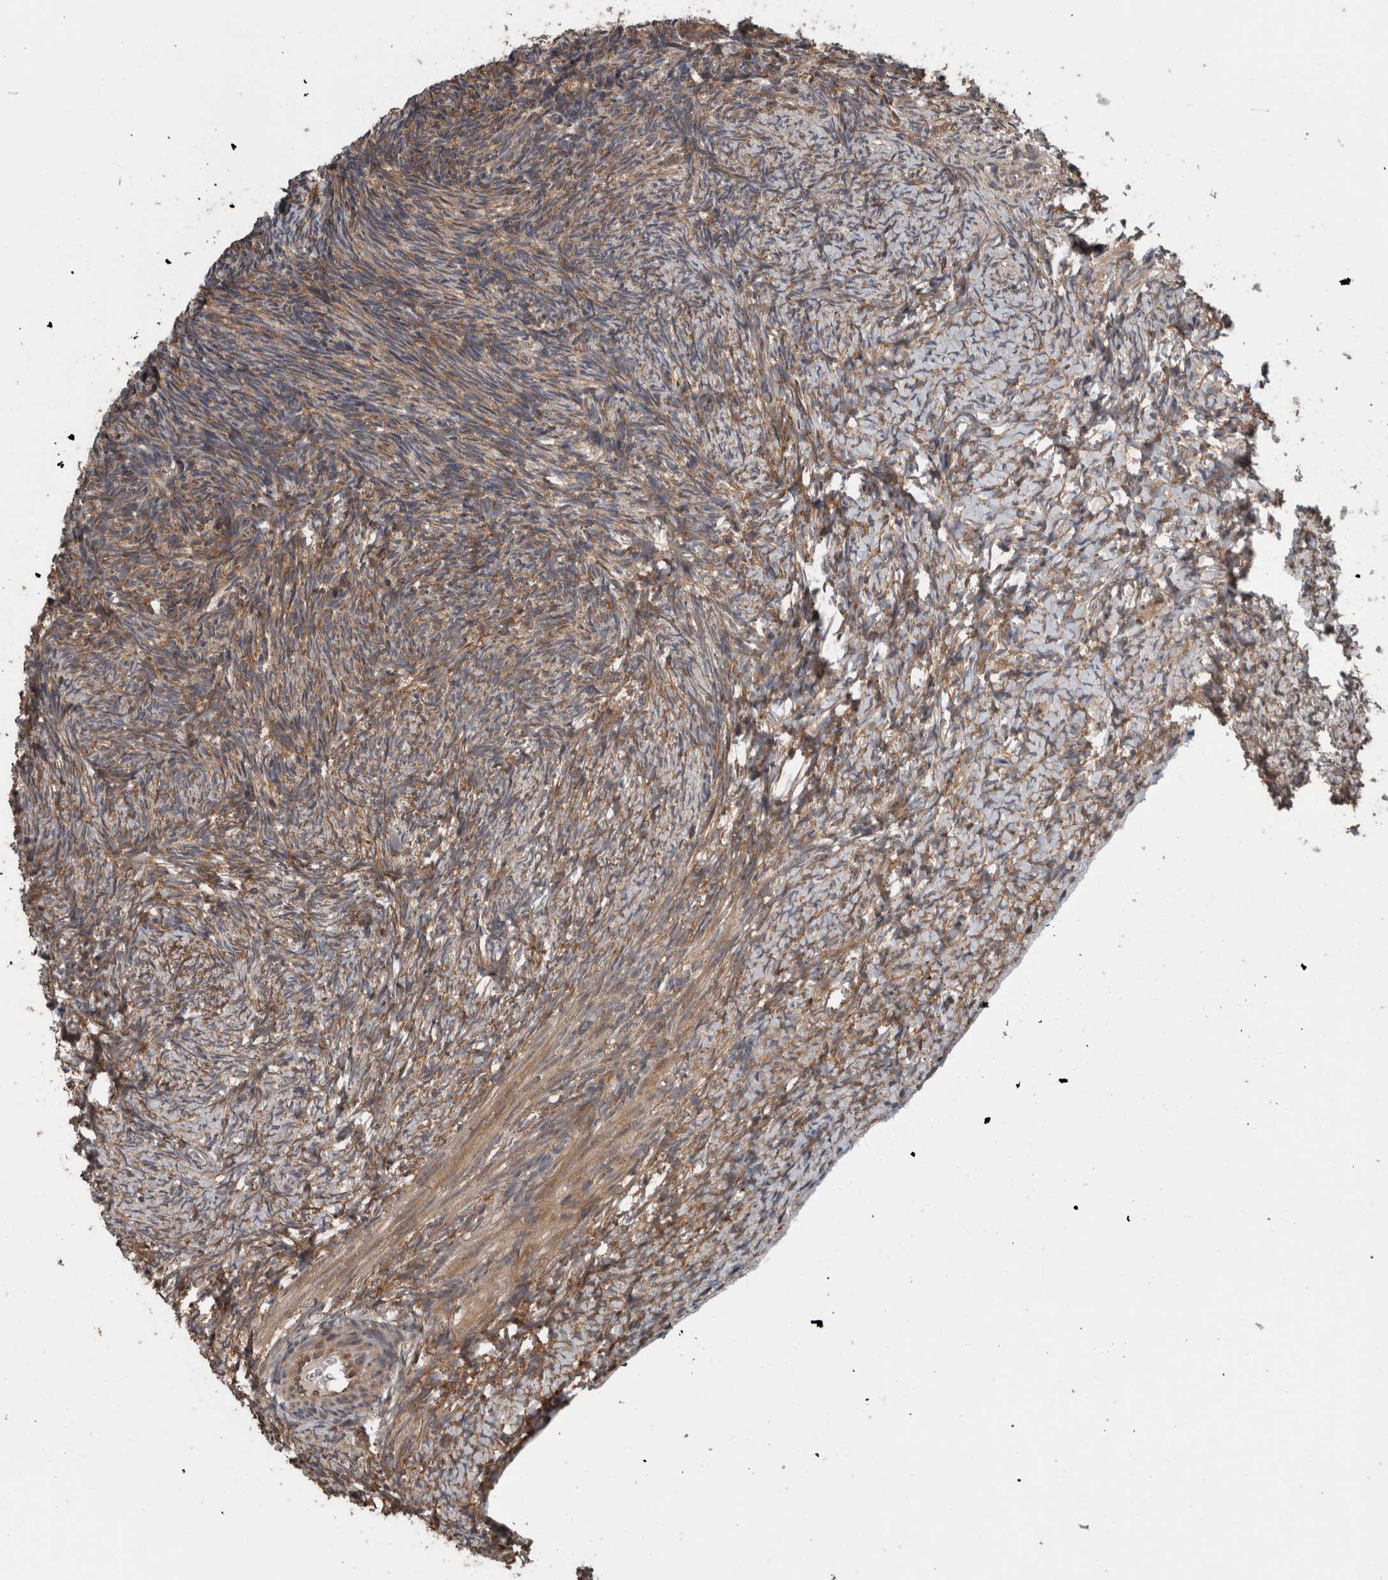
{"staining": {"intensity": "strong", "quantity": ">75%", "location": "cytoplasmic/membranous"}, "tissue": "ovary", "cell_type": "Follicle cells", "image_type": "normal", "snomed": [{"axis": "morphology", "description": "Normal tissue, NOS"}, {"axis": "topography", "description": "Ovary"}], "caption": "IHC micrograph of benign ovary: human ovary stained using immunohistochemistry displays high levels of strong protein expression localized specifically in the cytoplasmic/membranous of follicle cells, appearing as a cytoplasmic/membranous brown color.", "gene": "RIOK3", "patient": {"sex": "female", "age": 34}}